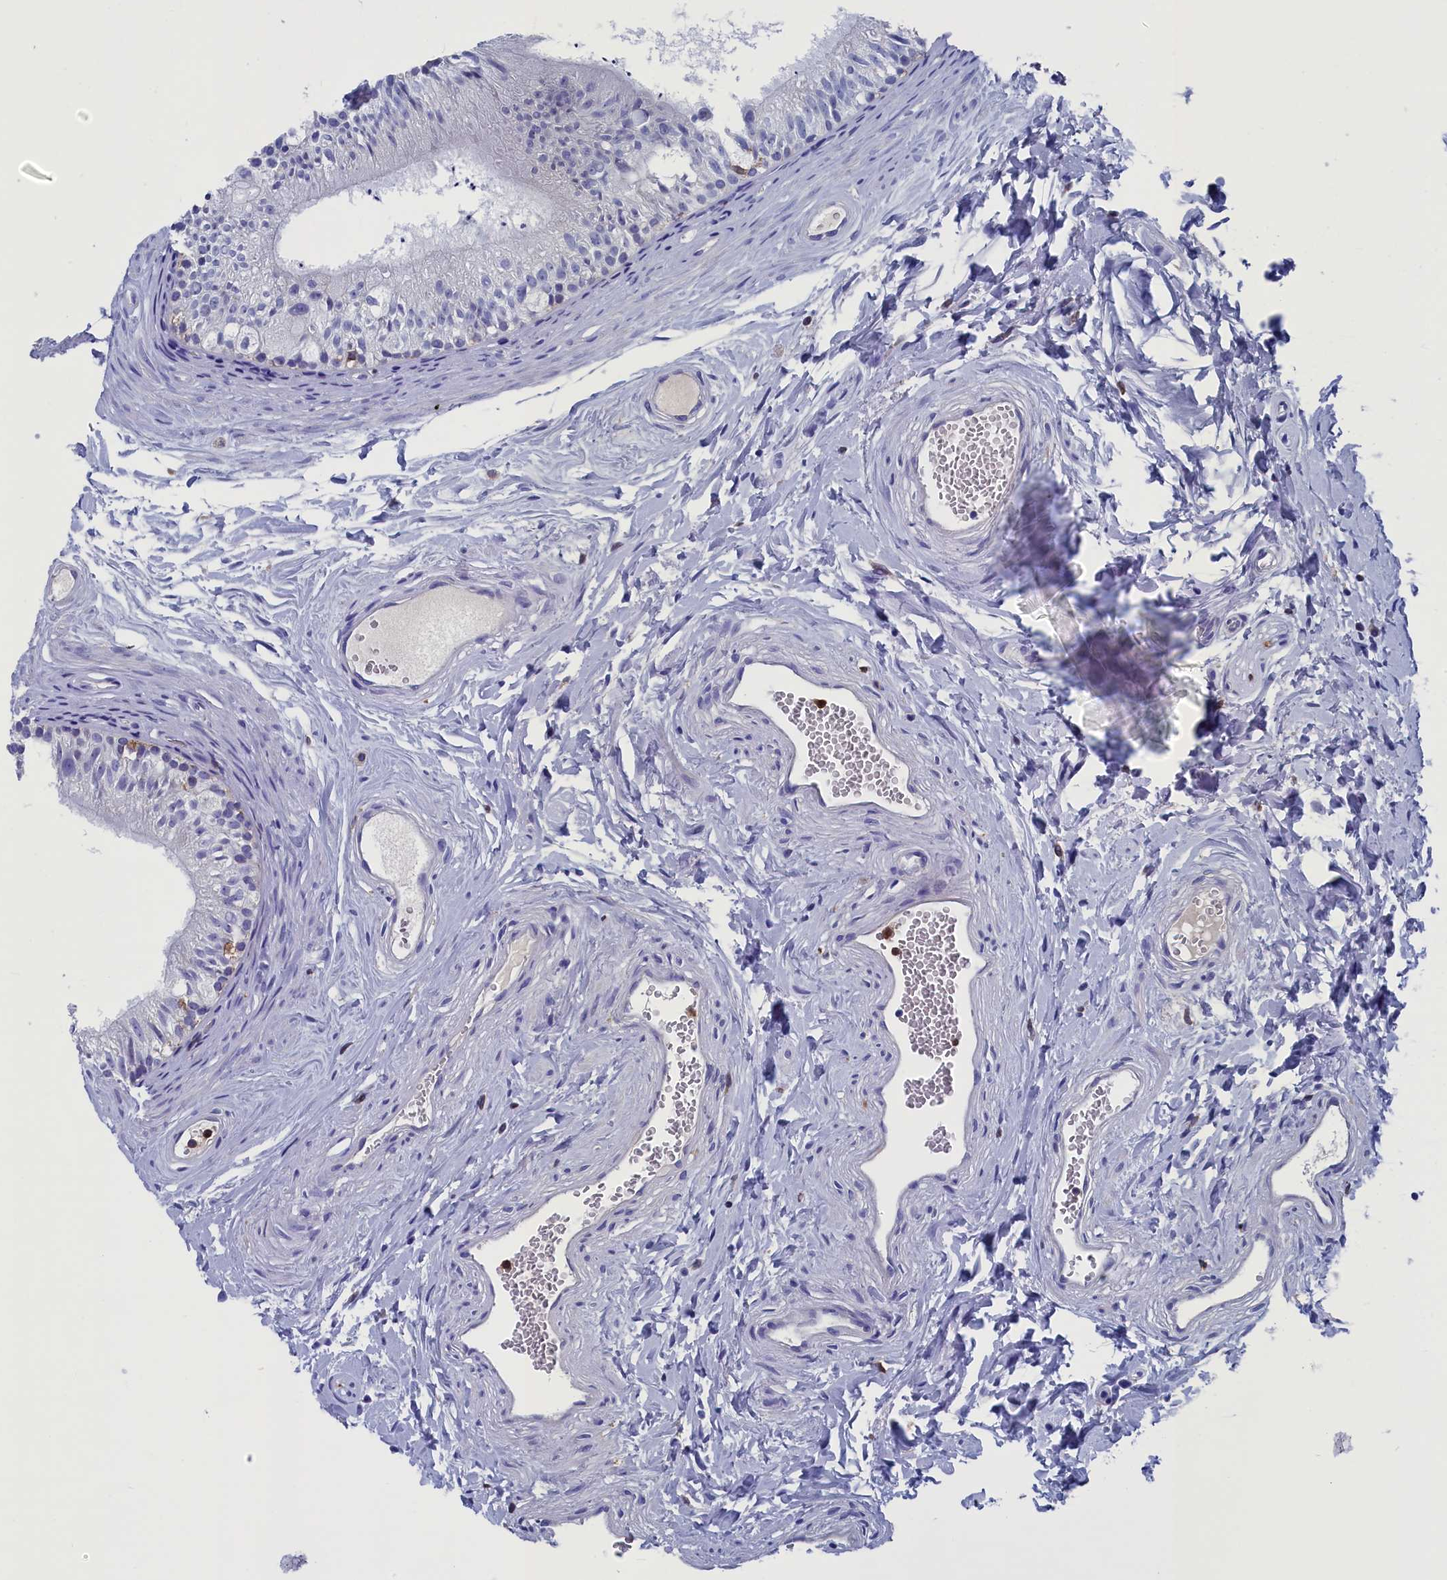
{"staining": {"intensity": "moderate", "quantity": "<25%", "location": "cytoplasmic/membranous"}, "tissue": "epididymis", "cell_type": "Glandular cells", "image_type": "normal", "snomed": [{"axis": "morphology", "description": "Normal tissue, NOS"}, {"axis": "topography", "description": "Epididymis"}], "caption": "A micrograph of epididymis stained for a protein demonstrates moderate cytoplasmic/membranous brown staining in glandular cells.", "gene": "TYROBP", "patient": {"sex": "male", "age": 56}}